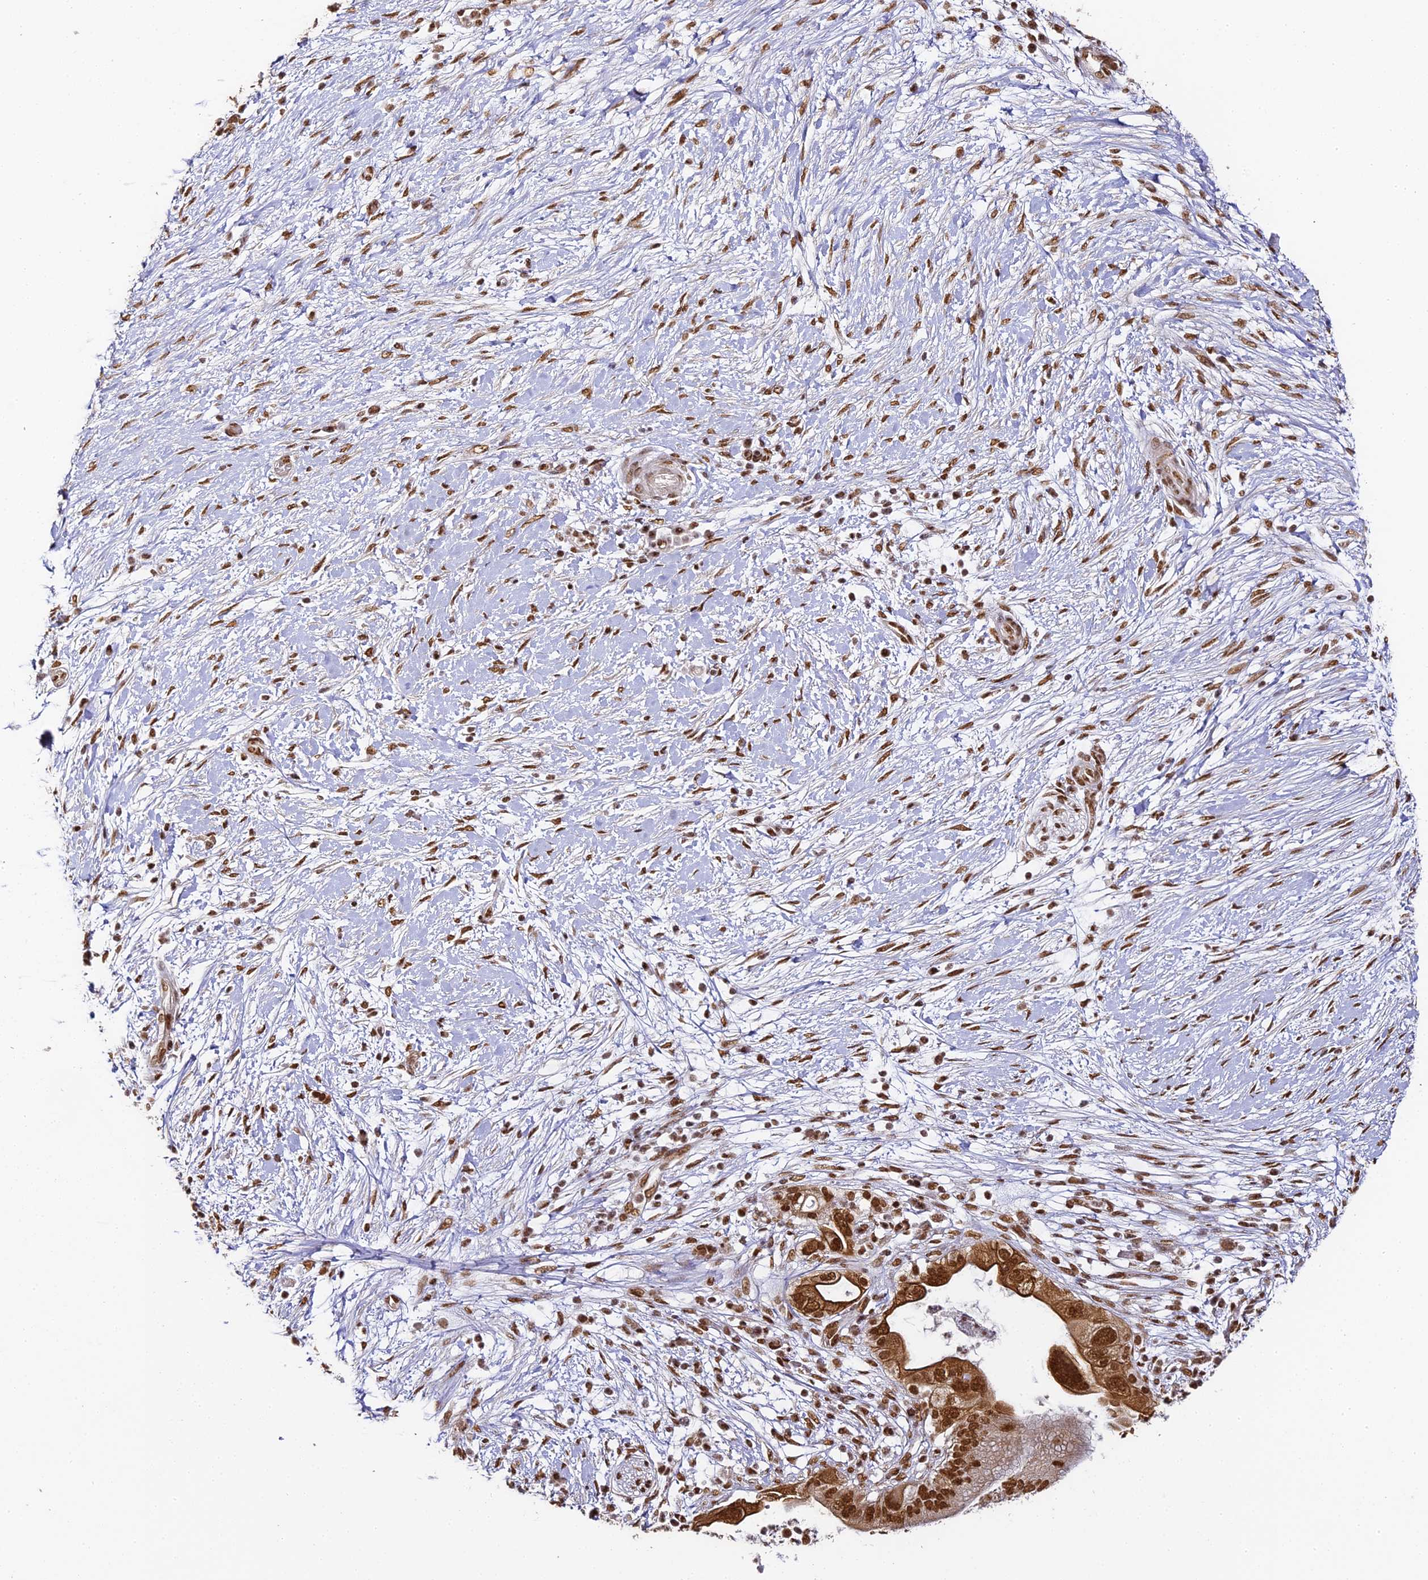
{"staining": {"intensity": "strong", "quantity": ">75%", "location": "nuclear"}, "tissue": "pancreatic cancer", "cell_type": "Tumor cells", "image_type": "cancer", "snomed": [{"axis": "morphology", "description": "Adenocarcinoma, NOS"}, {"axis": "topography", "description": "Pancreas"}], "caption": "Protein expression analysis of human pancreatic cancer reveals strong nuclear positivity in about >75% of tumor cells.", "gene": "HNRNPA1", "patient": {"sex": "male", "age": 68}}